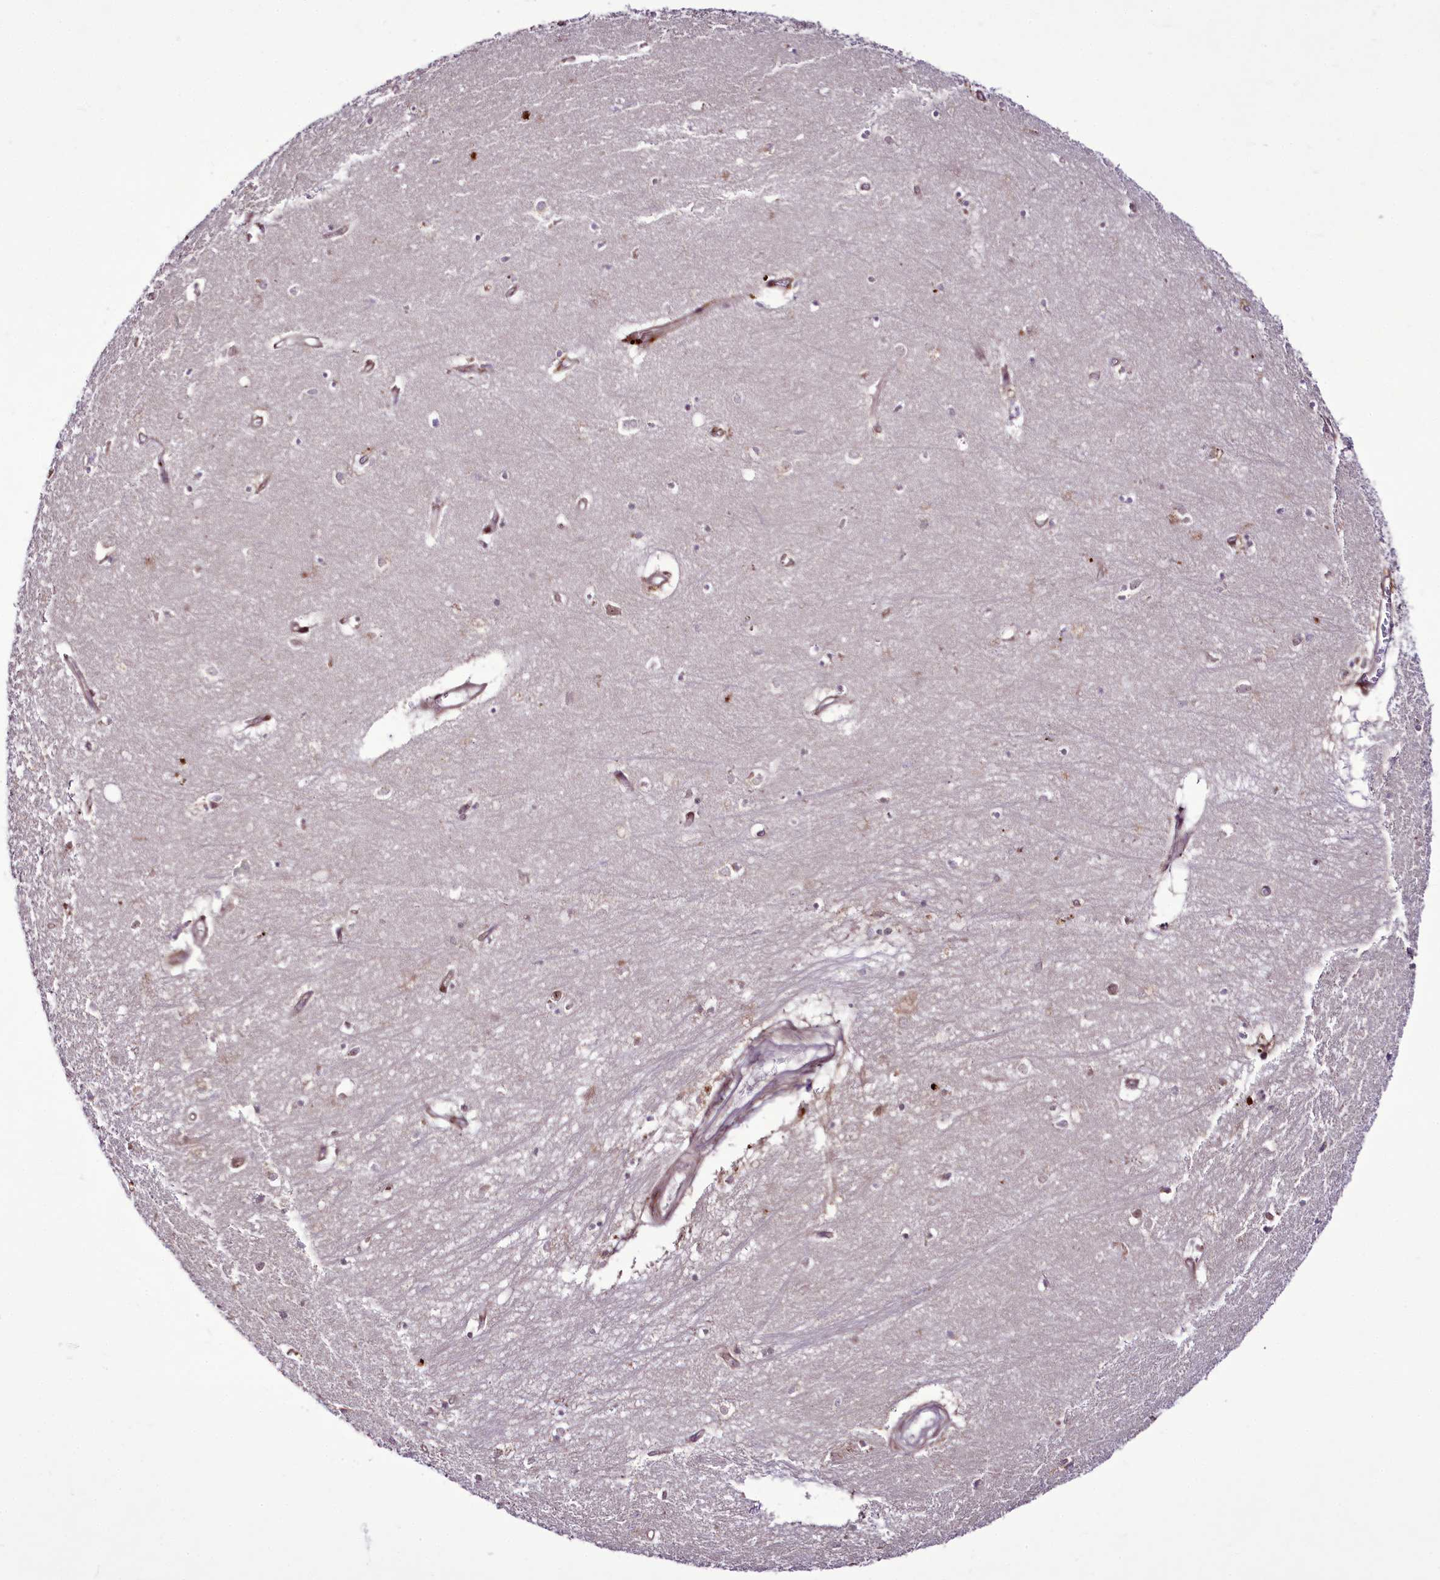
{"staining": {"intensity": "weak", "quantity": "<25%", "location": "nuclear"}, "tissue": "hippocampus", "cell_type": "Glial cells", "image_type": "normal", "snomed": [{"axis": "morphology", "description": "Normal tissue, NOS"}, {"axis": "topography", "description": "Hippocampus"}], "caption": "Glial cells show no significant protein staining in benign hippocampus. (Brightfield microscopy of DAB immunohistochemistry at high magnification).", "gene": "RSBN1", "patient": {"sex": "female", "age": 64}}